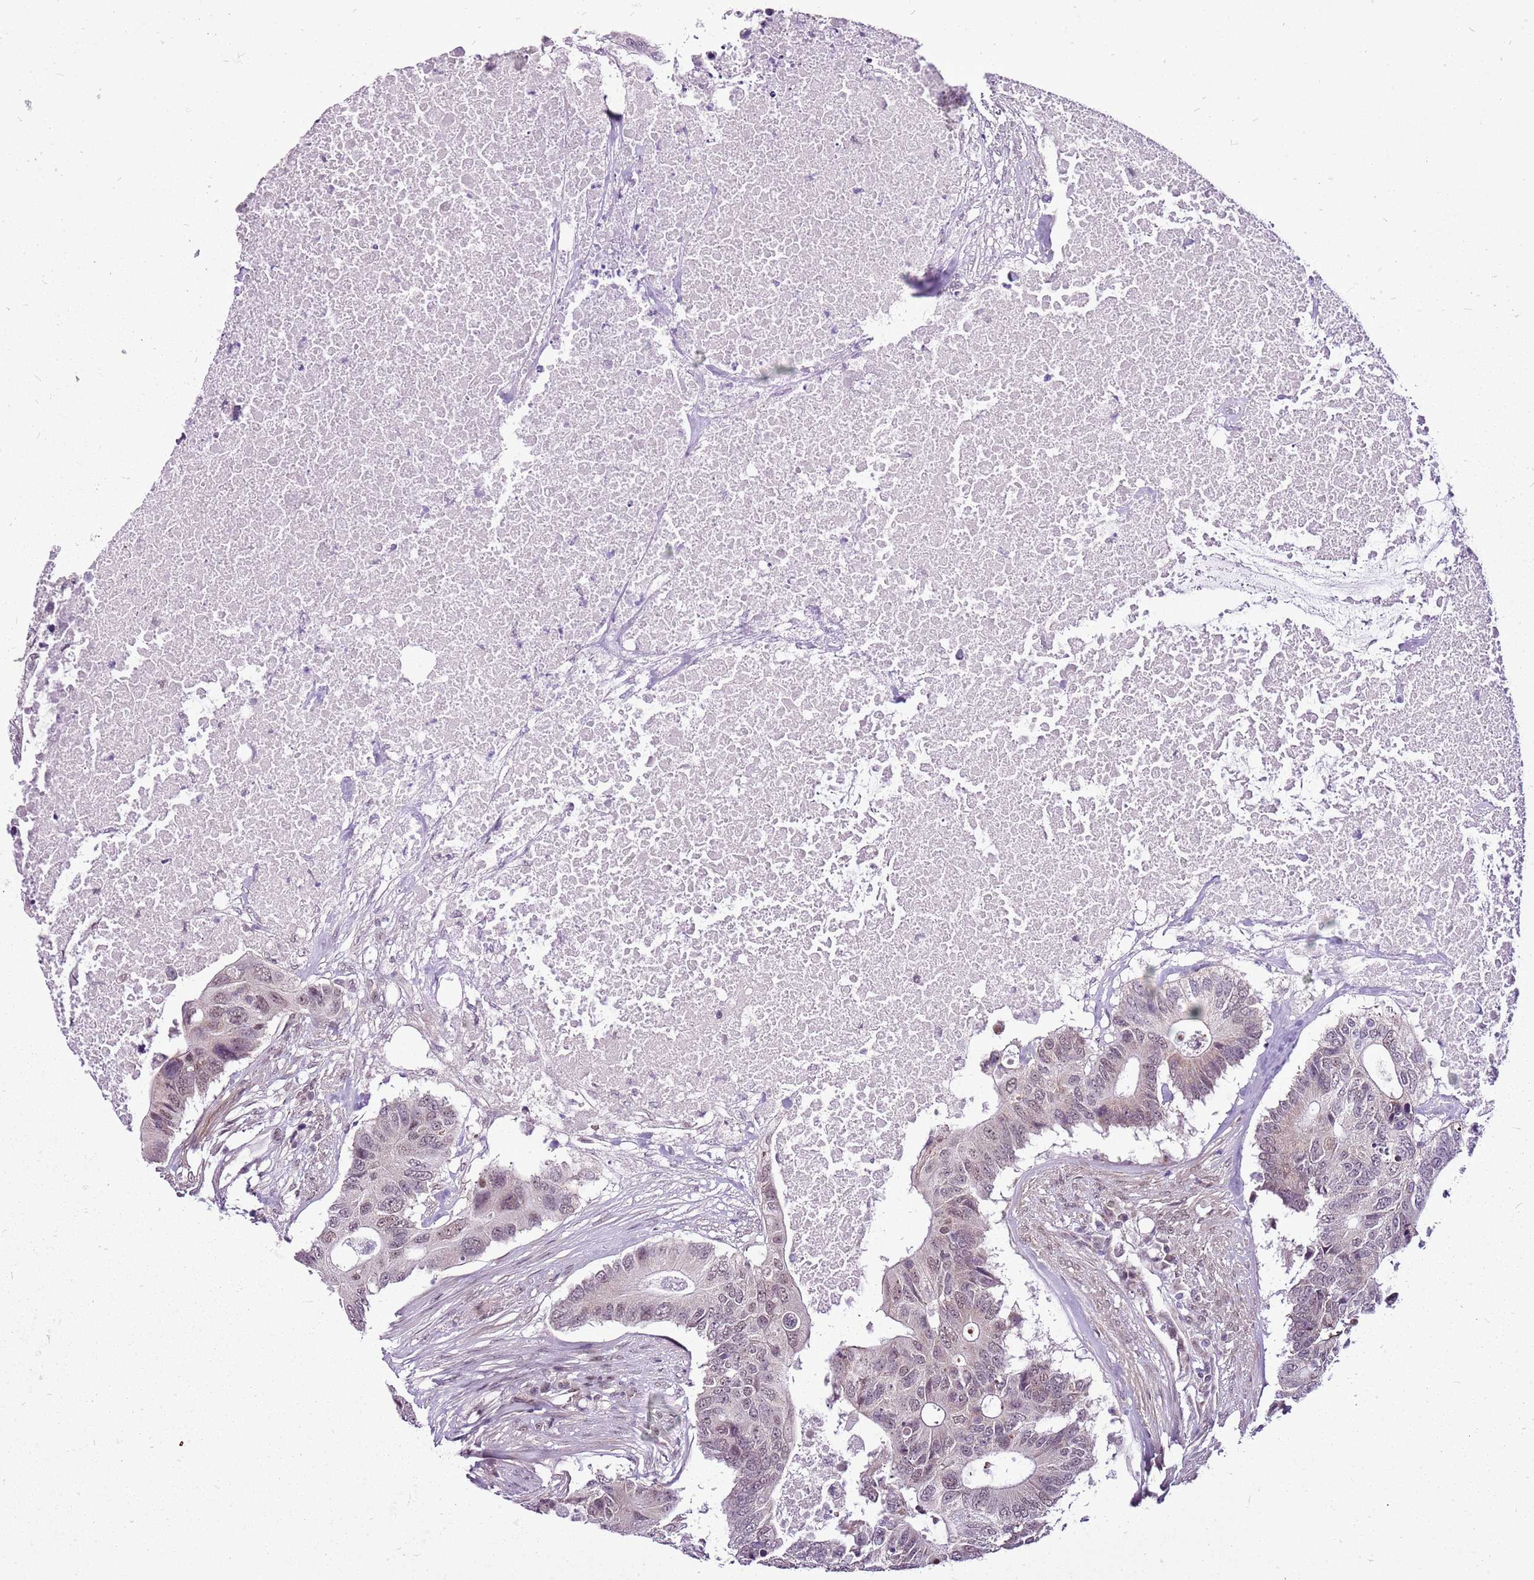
{"staining": {"intensity": "weak", "quantity": "25%-75%", "location": "nuclear"}, "tissue": "colorectal cancer", "cell_type": "Tumor cells", "image_type": "cancer", "snomed": [{"axis": "morphology", "description": "Adenocarcinoma, NOS"}, {"axis": "topography", "description": "Colon"}], "caption": "An immunohistochemistry (IHC) micrograph of neoplastic tissue is shown. Protein staining in brown labels weak nuclear positivity in colorectal cancer within tumor cells. The staining is performed using DAB brown chromogen to label protein expression. The nuclei are counter-stained blue using hematoxylin.", "gene": "CCDC166", "patient": {"sex": "male", "age": 71}}